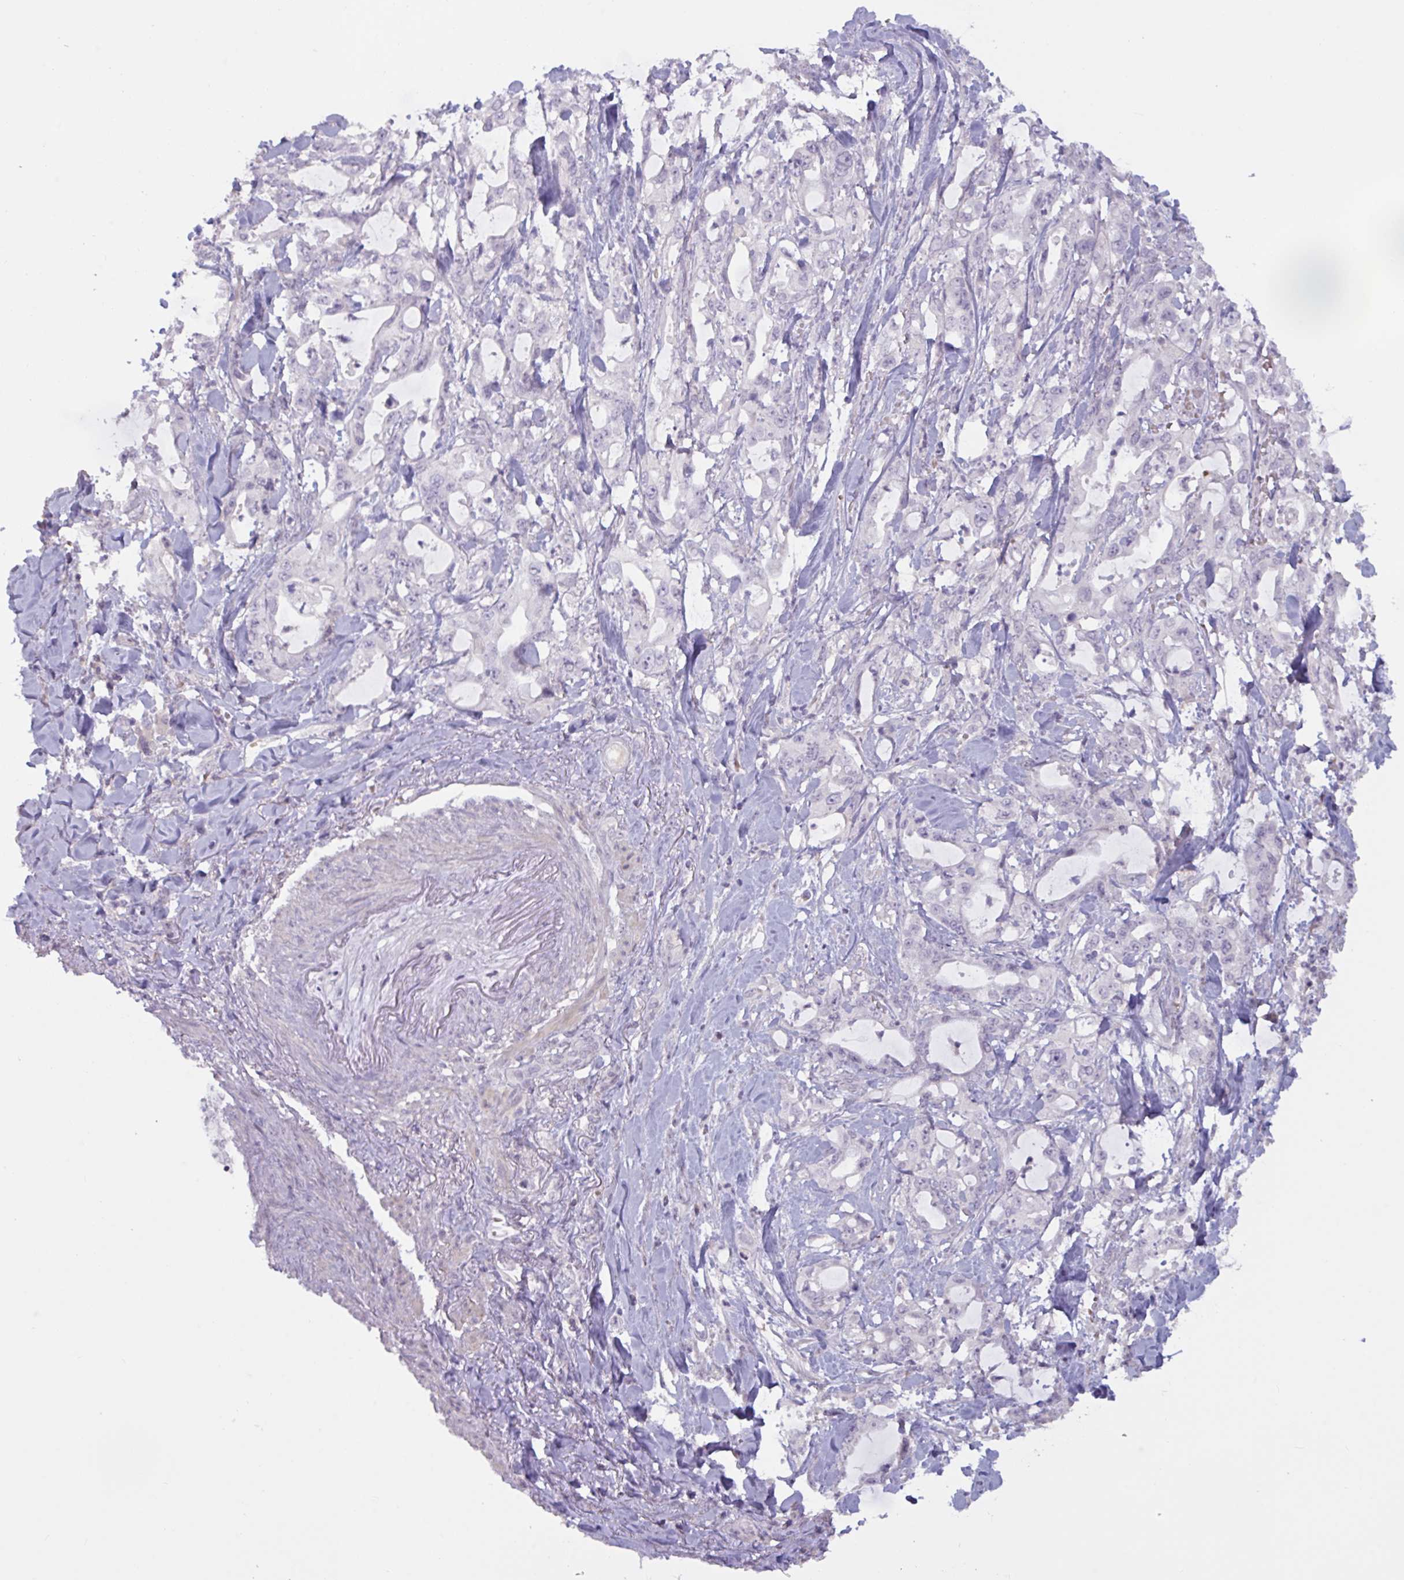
{"staining": {"intensity": "negative", "quantity": "none", "location": "none"}, "tissue": "pancreatic cancer", "cell_type": "Tumor cells", "image_type": "cancer", "snomed": [{"axis": "morphology", "description": "Adenocarcinoma, NOS"}, {"axis": "topography", "description": "Pancreas"}], "caption": "Photomicrograph shows no significant protein expression in tumor cells of pancreatic cancer (adenocarcinoma). (DAB (3,3'-diaminobenzidine) immunohistochemistry (IHC), high magnification).", "gene": "RFPL4B", "patient": {"sex": "female", "age": 61}}